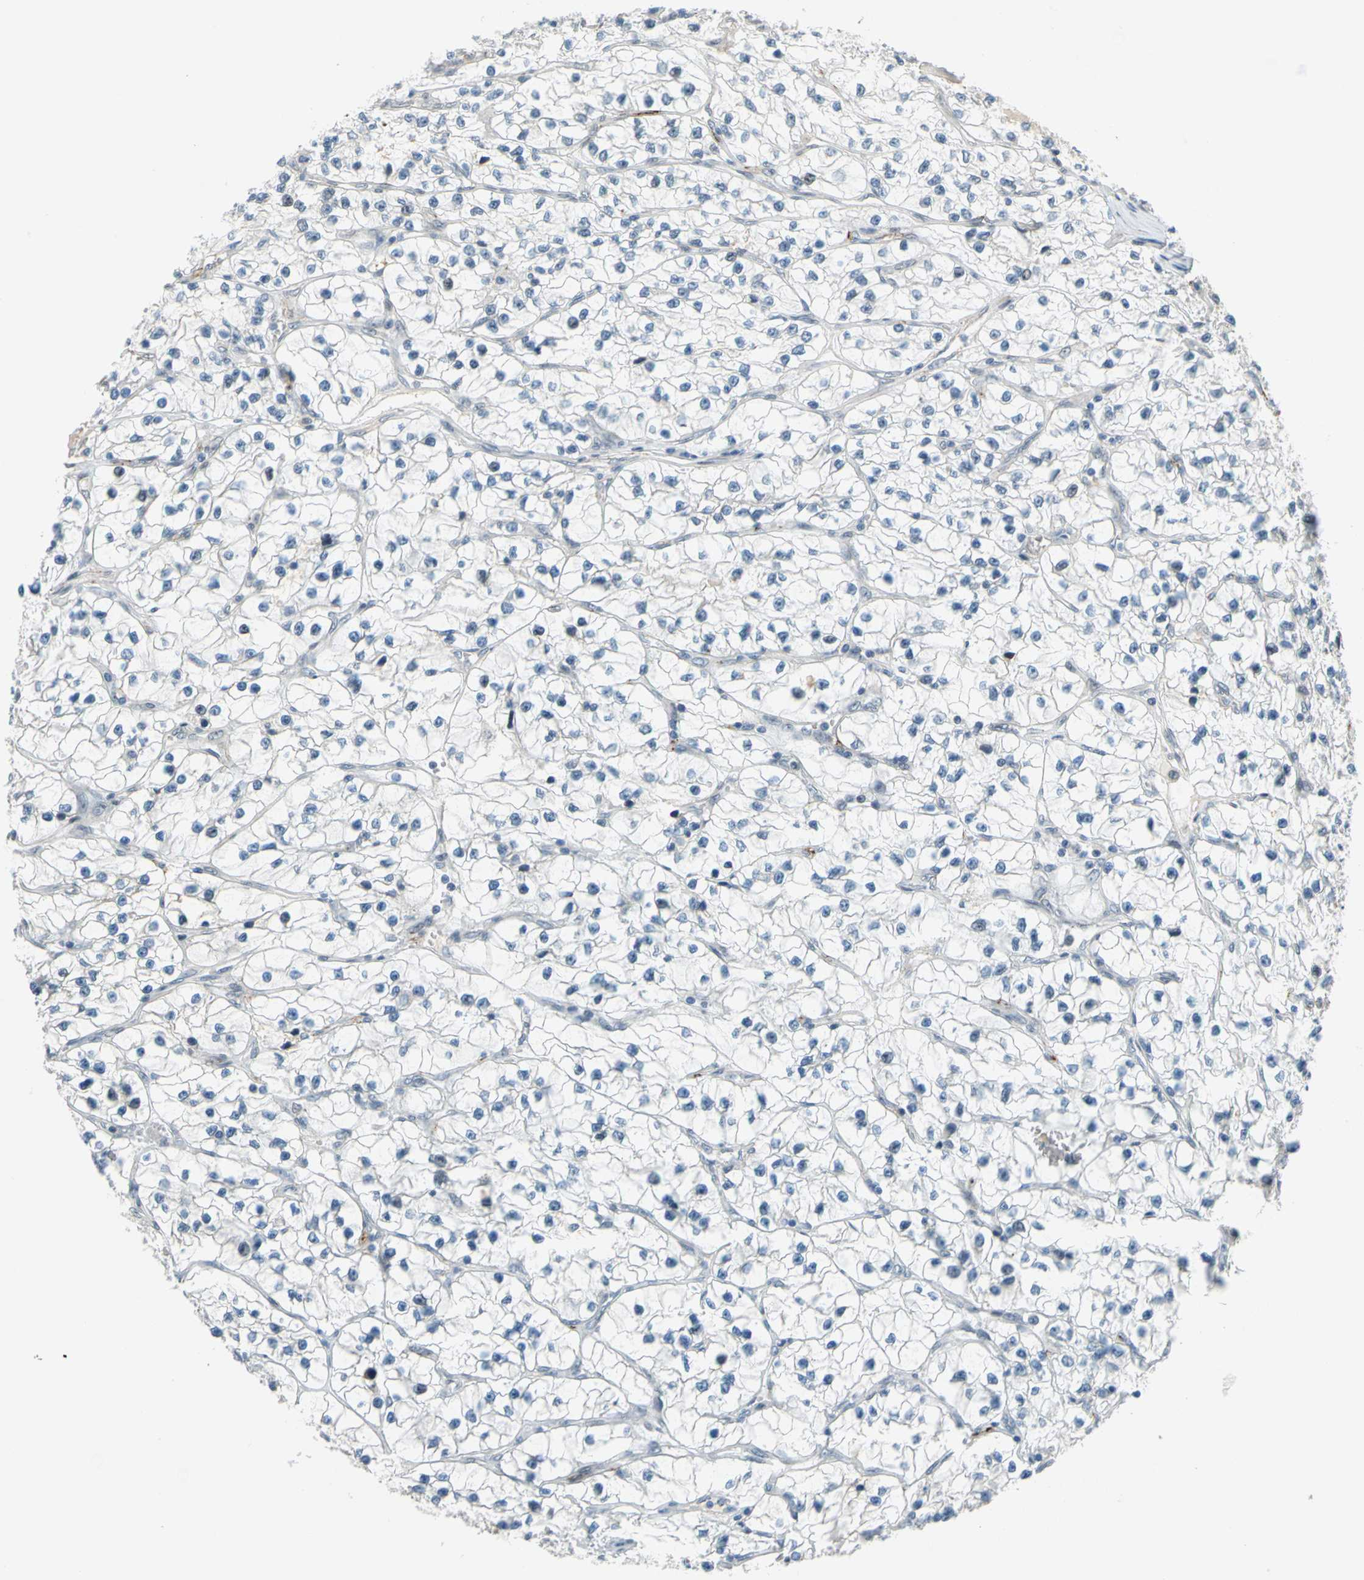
{"staining": {"intensity": "negative", "quantity": "none", "location": "none"}, "tissue": "renal cancer", "cell_type": "Tumor cells", "image_type": "cancer", "snomed": [{"axis": "morphology", "description": "Adenocarcinoma, NOS"}, {"axis": "topography", "description": "Kidney"}], "caption": "Protein analysis of renal adenocarcinoma demonstrates no significant positivity in tumor cells. The staining is performed using DAB brown chromogen with nuclei counter-stained in using hematoxylin.", "gene": "POGZ", "patient": {"sex": "female", "age": 57}}